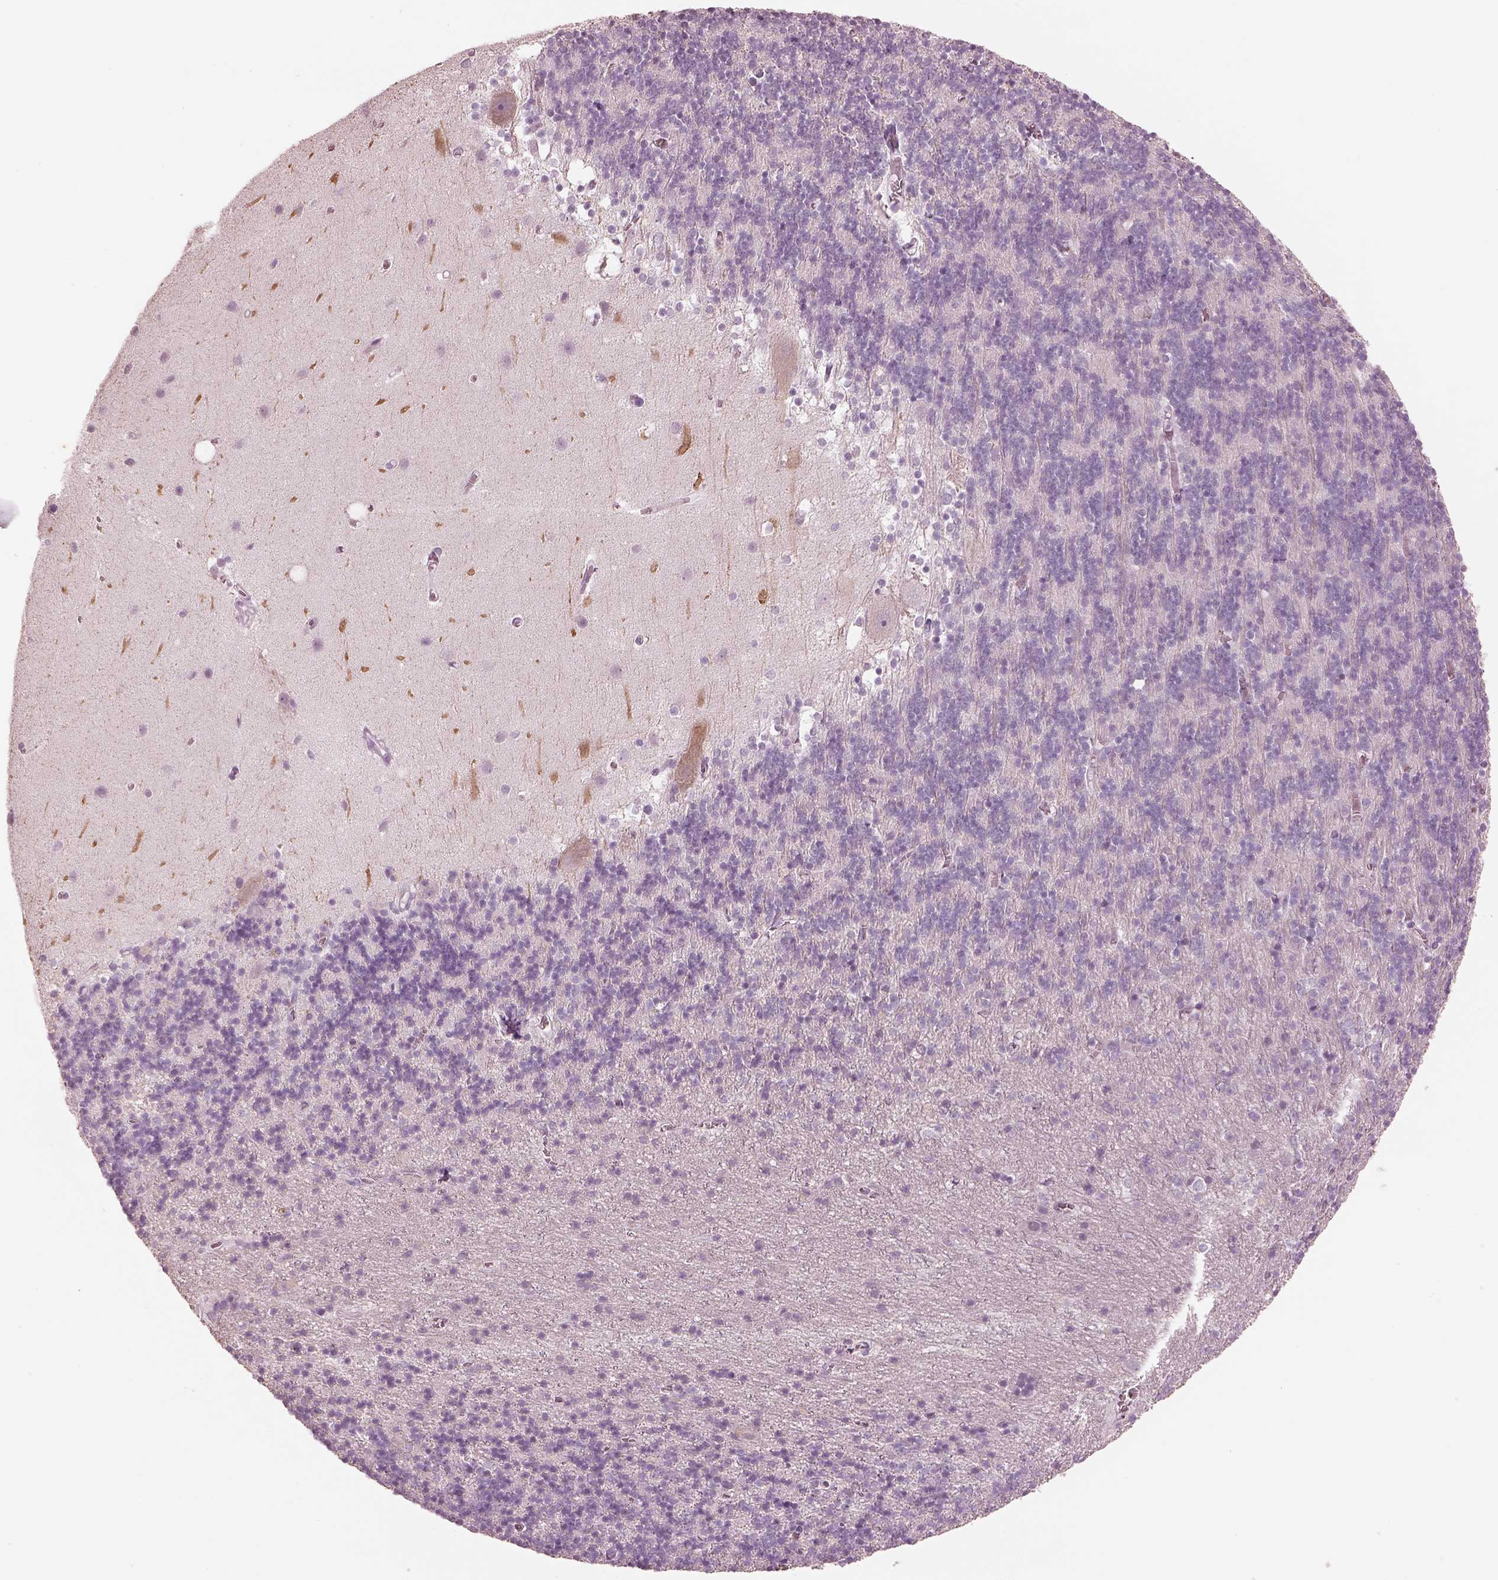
{"staining": {"intensity": "negative", "quantity": "none", "location": "none"}, "tissue": "cerebellum", "cell_type": "Cells in granular layer", "image_type": "normal", "snomed": [{"axis": "morphology", "description": "Normal tissue, NOS"}, {"axis": "topography", "description": "Cerebellum"}], "caption": "Cells in granular layer show no significant staining in benign cerebellum.", "gene": "RSPH9", "patient": {"sex": "male", "age": 70}}